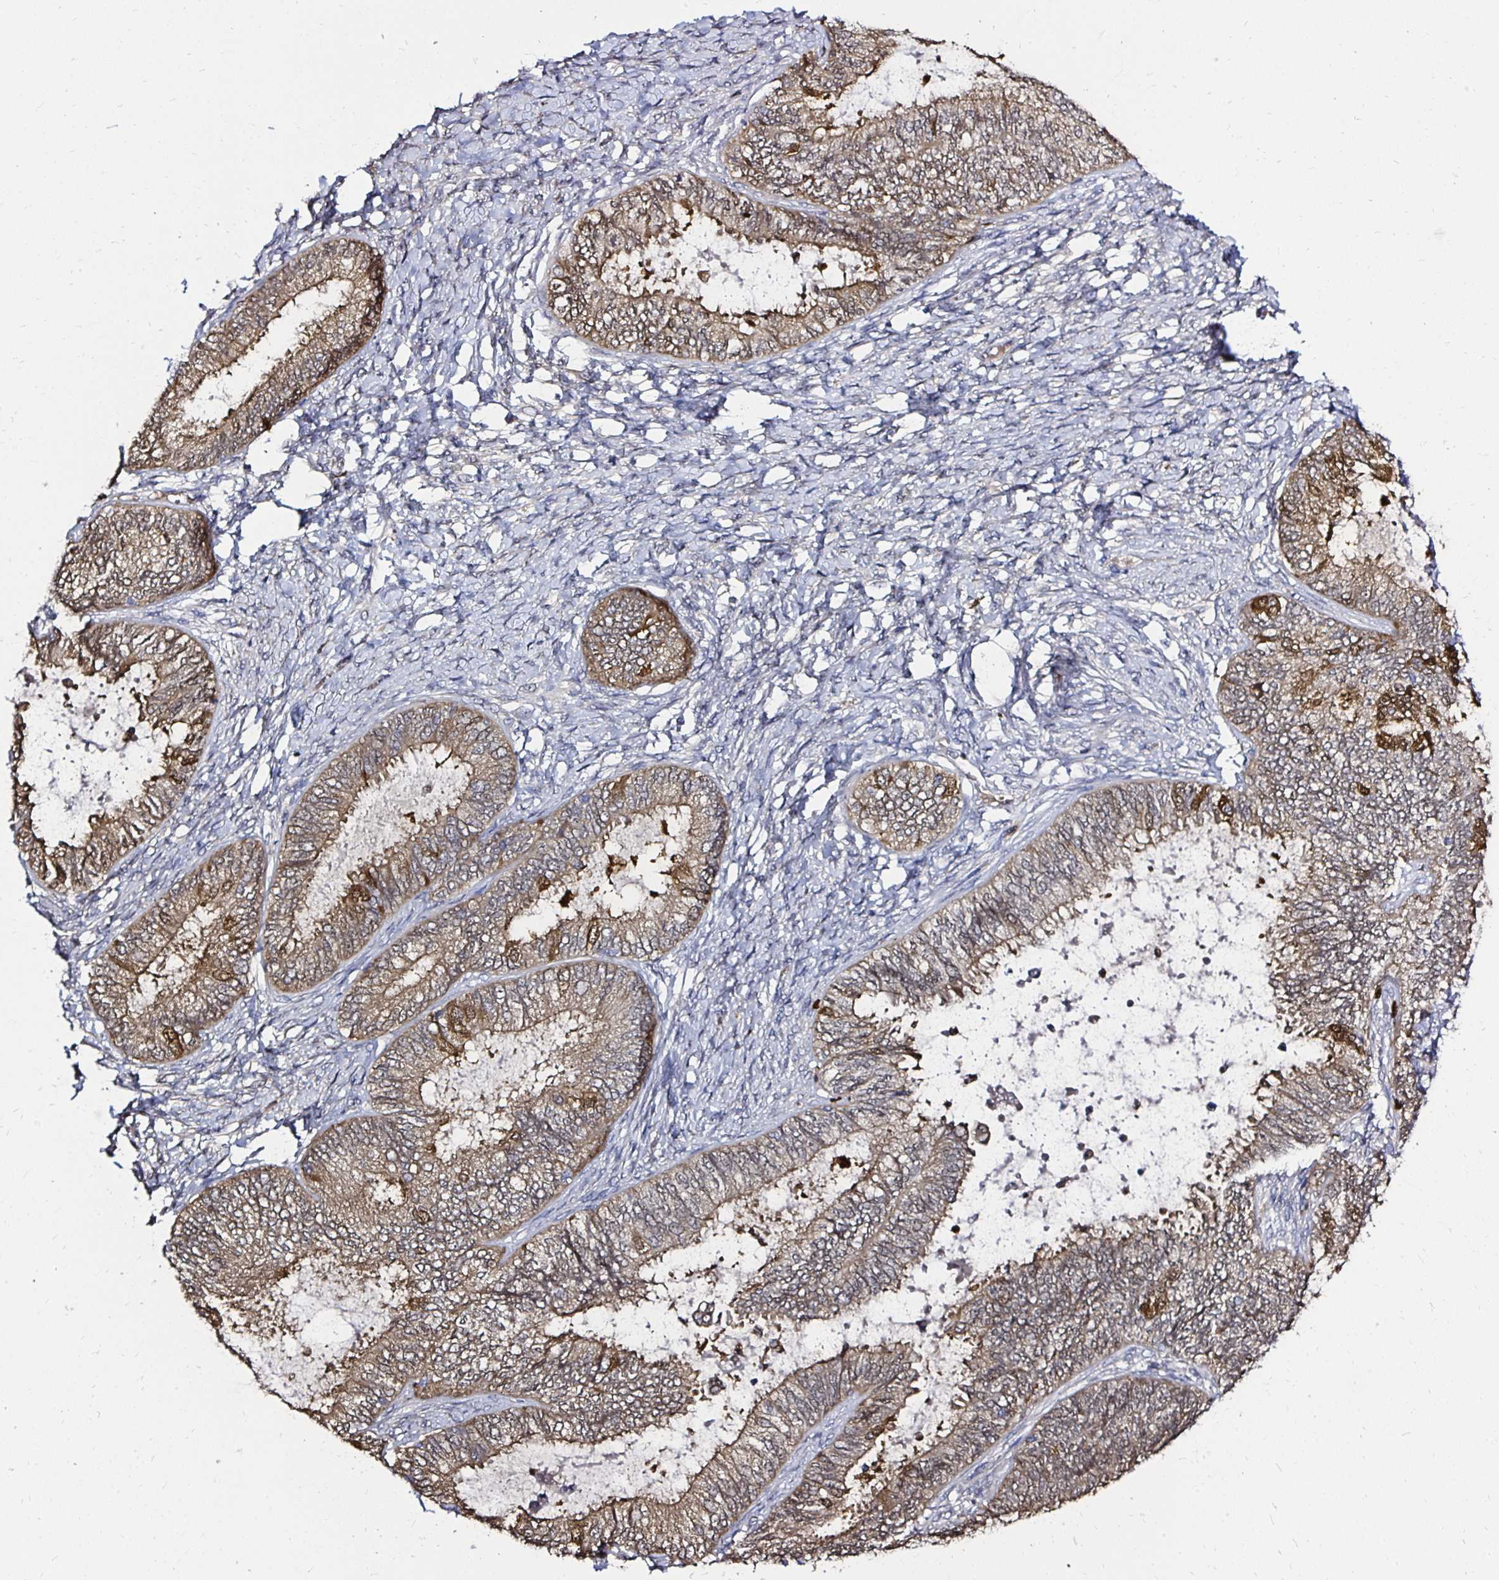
{"staining": {"intensity": "weak", "quantity": "25%-75%", "location": "cytoplasmic/membranous"}, "tissue": "ovarian cancer", "cell_type": "Tumor cells", "image_type": "cancer", "snomed": [{"axis": "morphology", "description": "Carcinoma, endometroid"}, {"axis": "topography", "description": "Ovary"}], "caption": "Brown immunohistochemical staining in human ovarian endometroid carcinoma displays weak cytoplasmic/membranous positivity in about 25%-75% of tumor cells. (DAB IHC, brown staining for protein, blue staining for nuclei).", "gene": "TXN", "patient": {"sex": "female", "age": 70}}